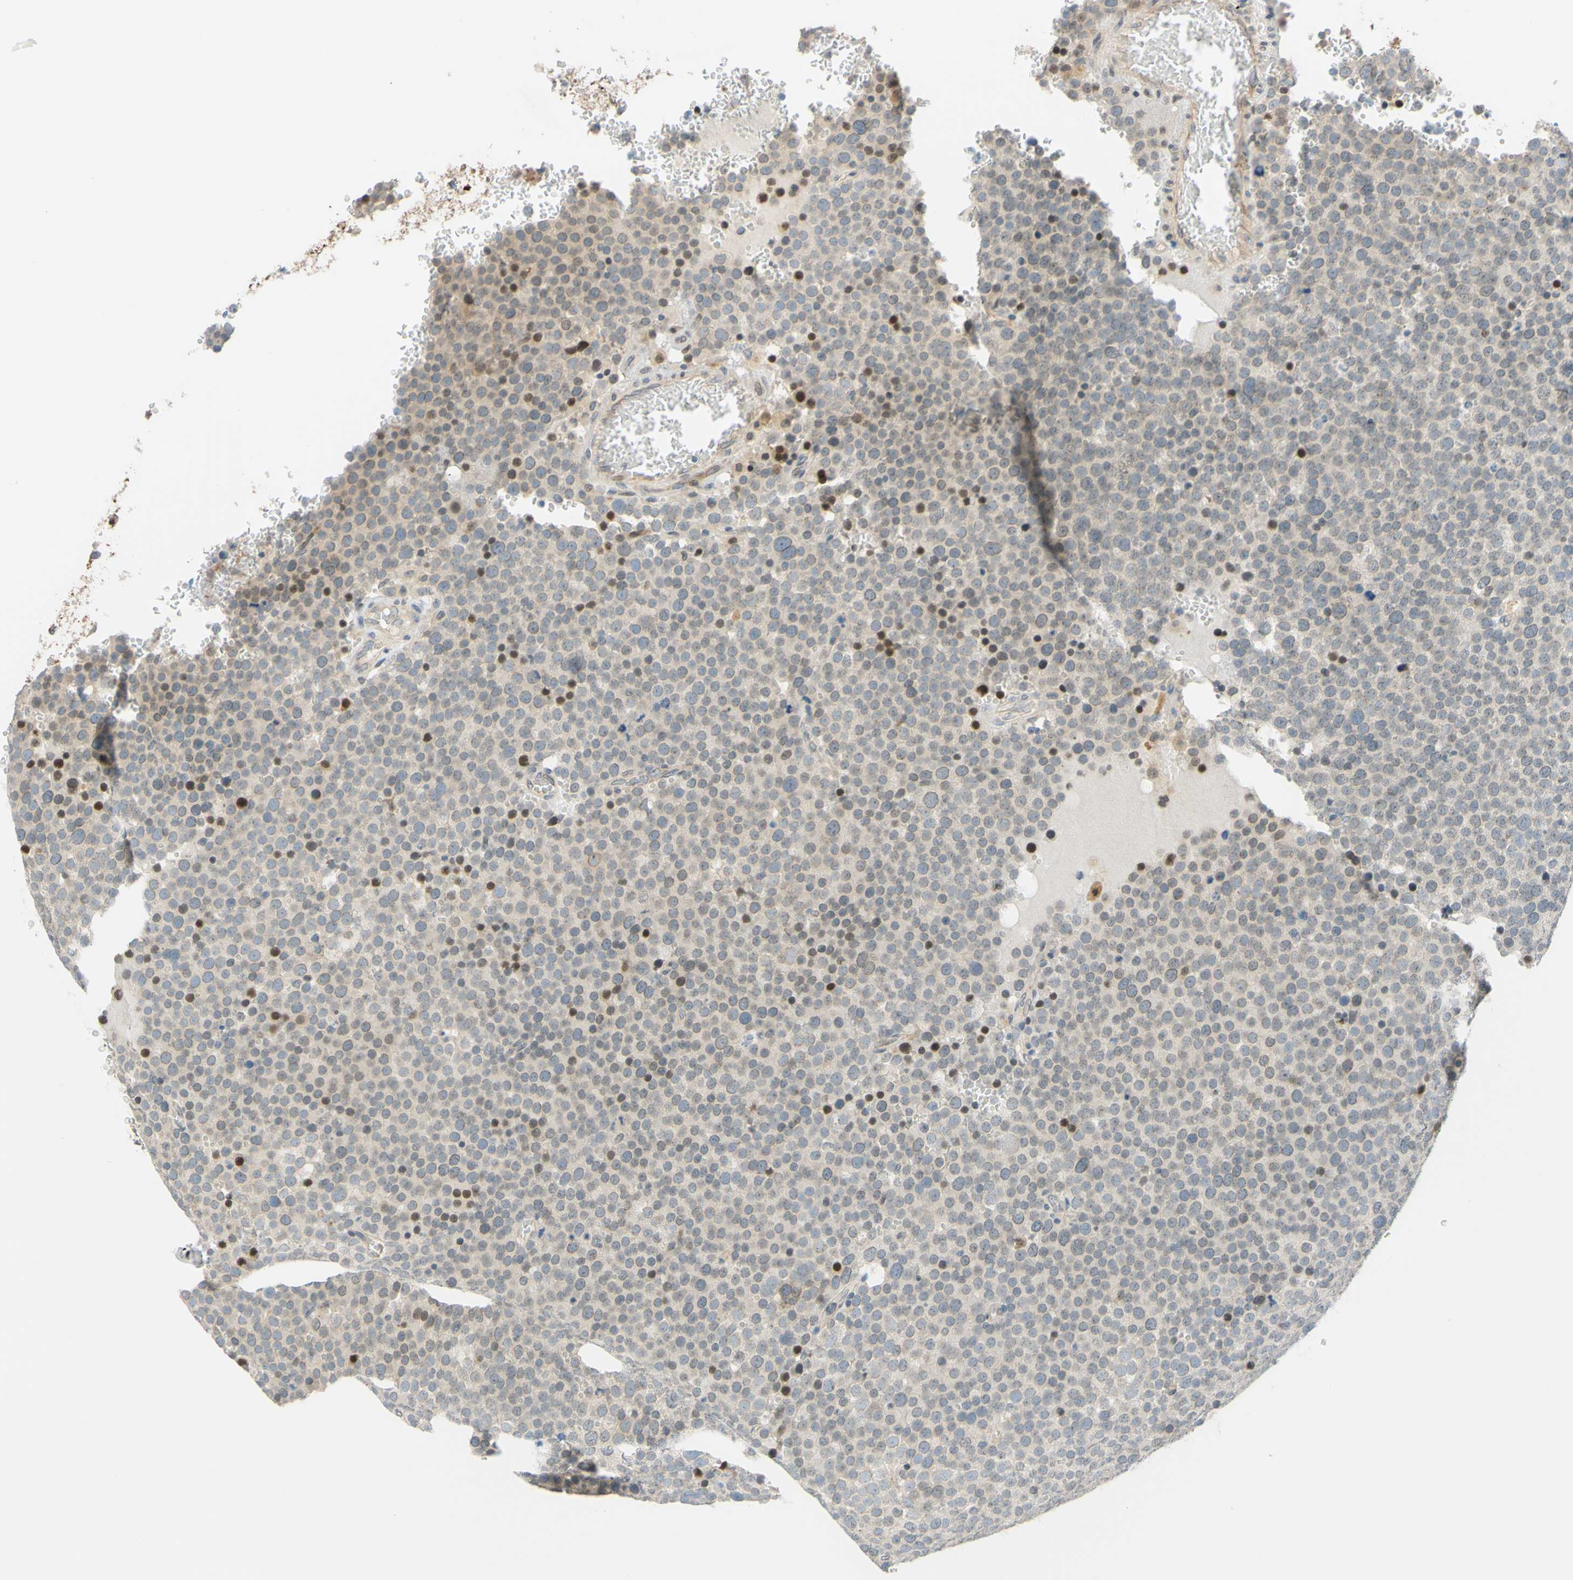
{"staining": {"intensity": "negative", "quantity": "none", "location": "none"}, "tissue": "testis cancer", "cell_type": "Tumor cells", "image_type": "cancer", "snomed": [{"axis": "morphology", "description": "Seminoma, NOS"}, {"axis": "topography", "description": "Testis"}], "caption": "The IHC micrograph has no significant positivity in tumor cells of testis cancer tissue.", "gene": "C2CD2L", "patient": {"sex": "male", "age": 71}}